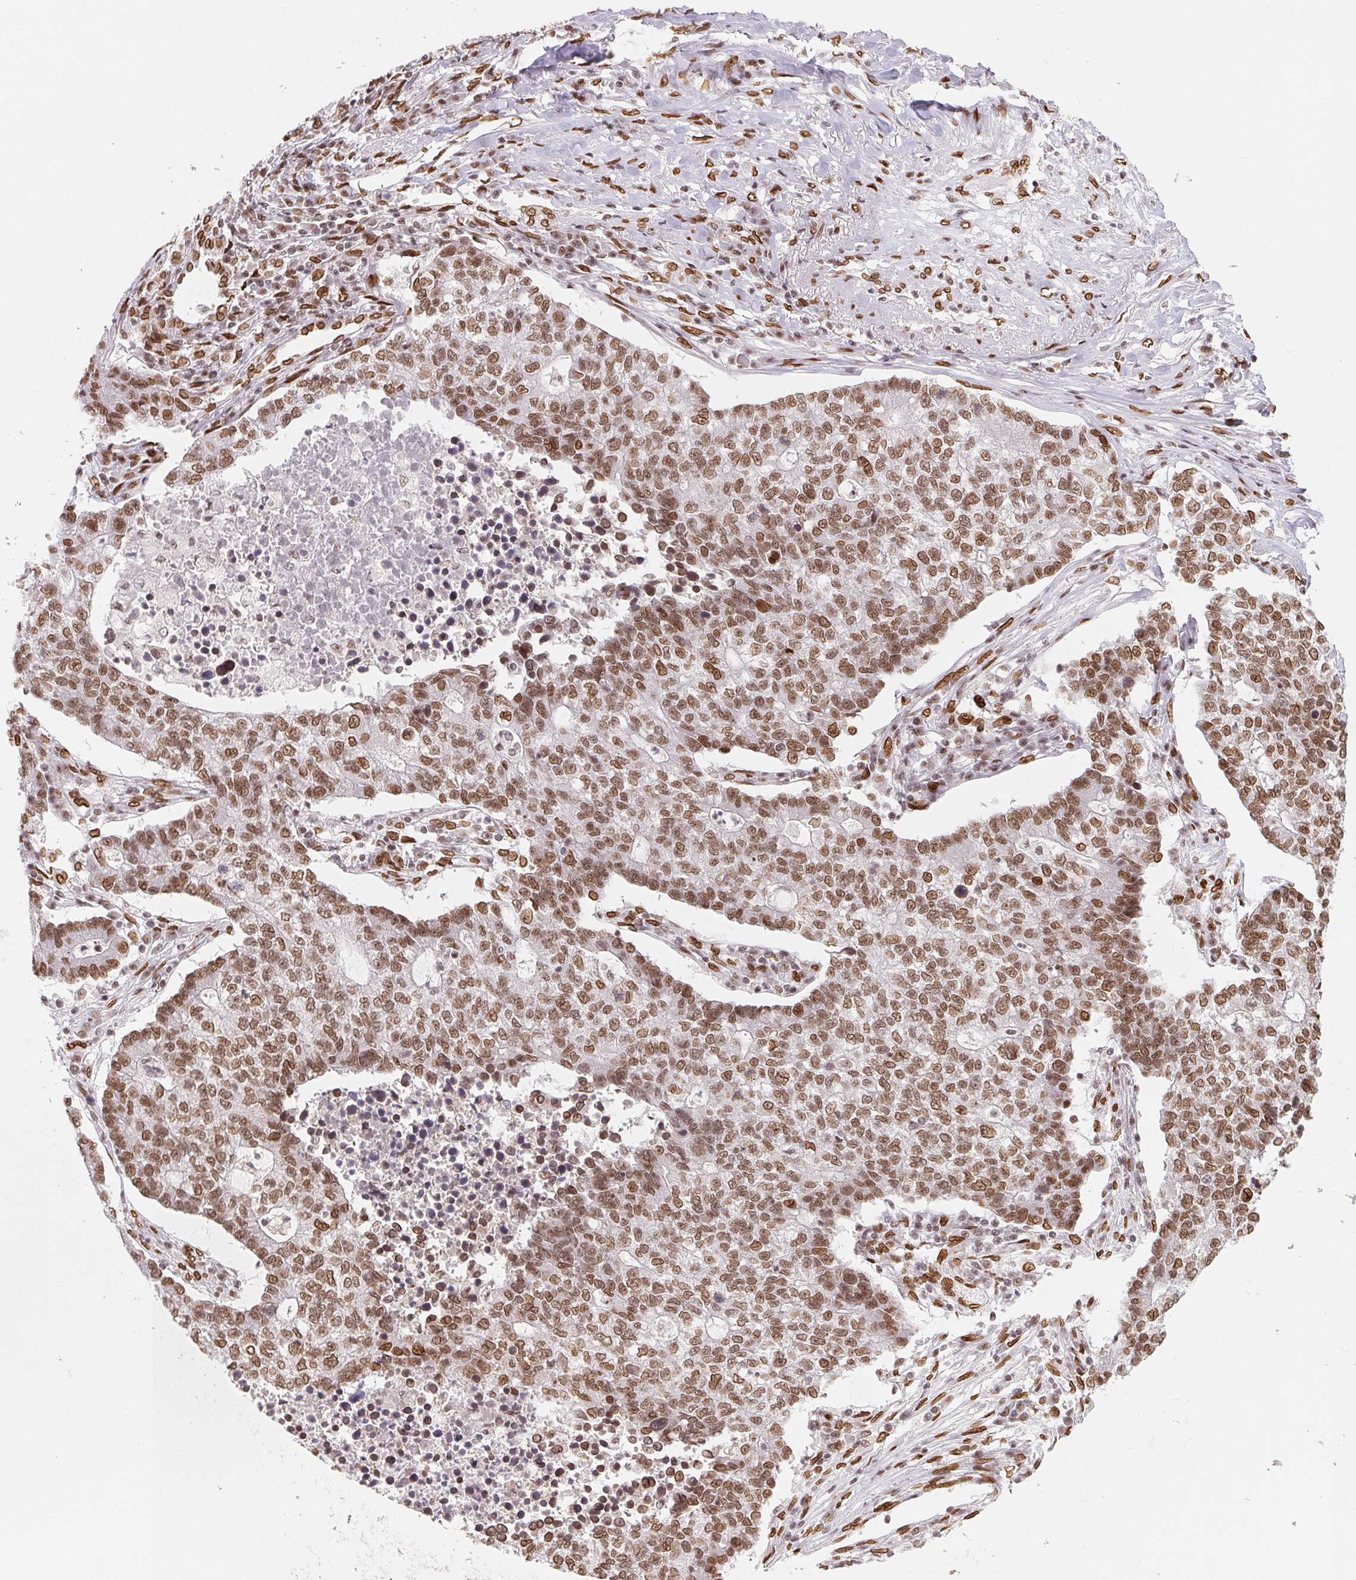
{"staining": {"intensity": "moderate", "quantity": ">75%", "location": "nuclear"}, "tissue": "lung cancer", "cell_type": "Tumor cells", "image_type": "cancer", "snomed": [{"axis": "morphology", "description": "Adenocarcinoma, NOS"}, {"axis": "topography", "description": "Lung"}], "caption": "Lung cancer (adenocarcinoma) stained for a protein (brown) shows moderate nuclear positive expression in approximately >75% of tumor cells.", "gene": "SAP30BP", "patient": {"sex": "male", "age": 57}}